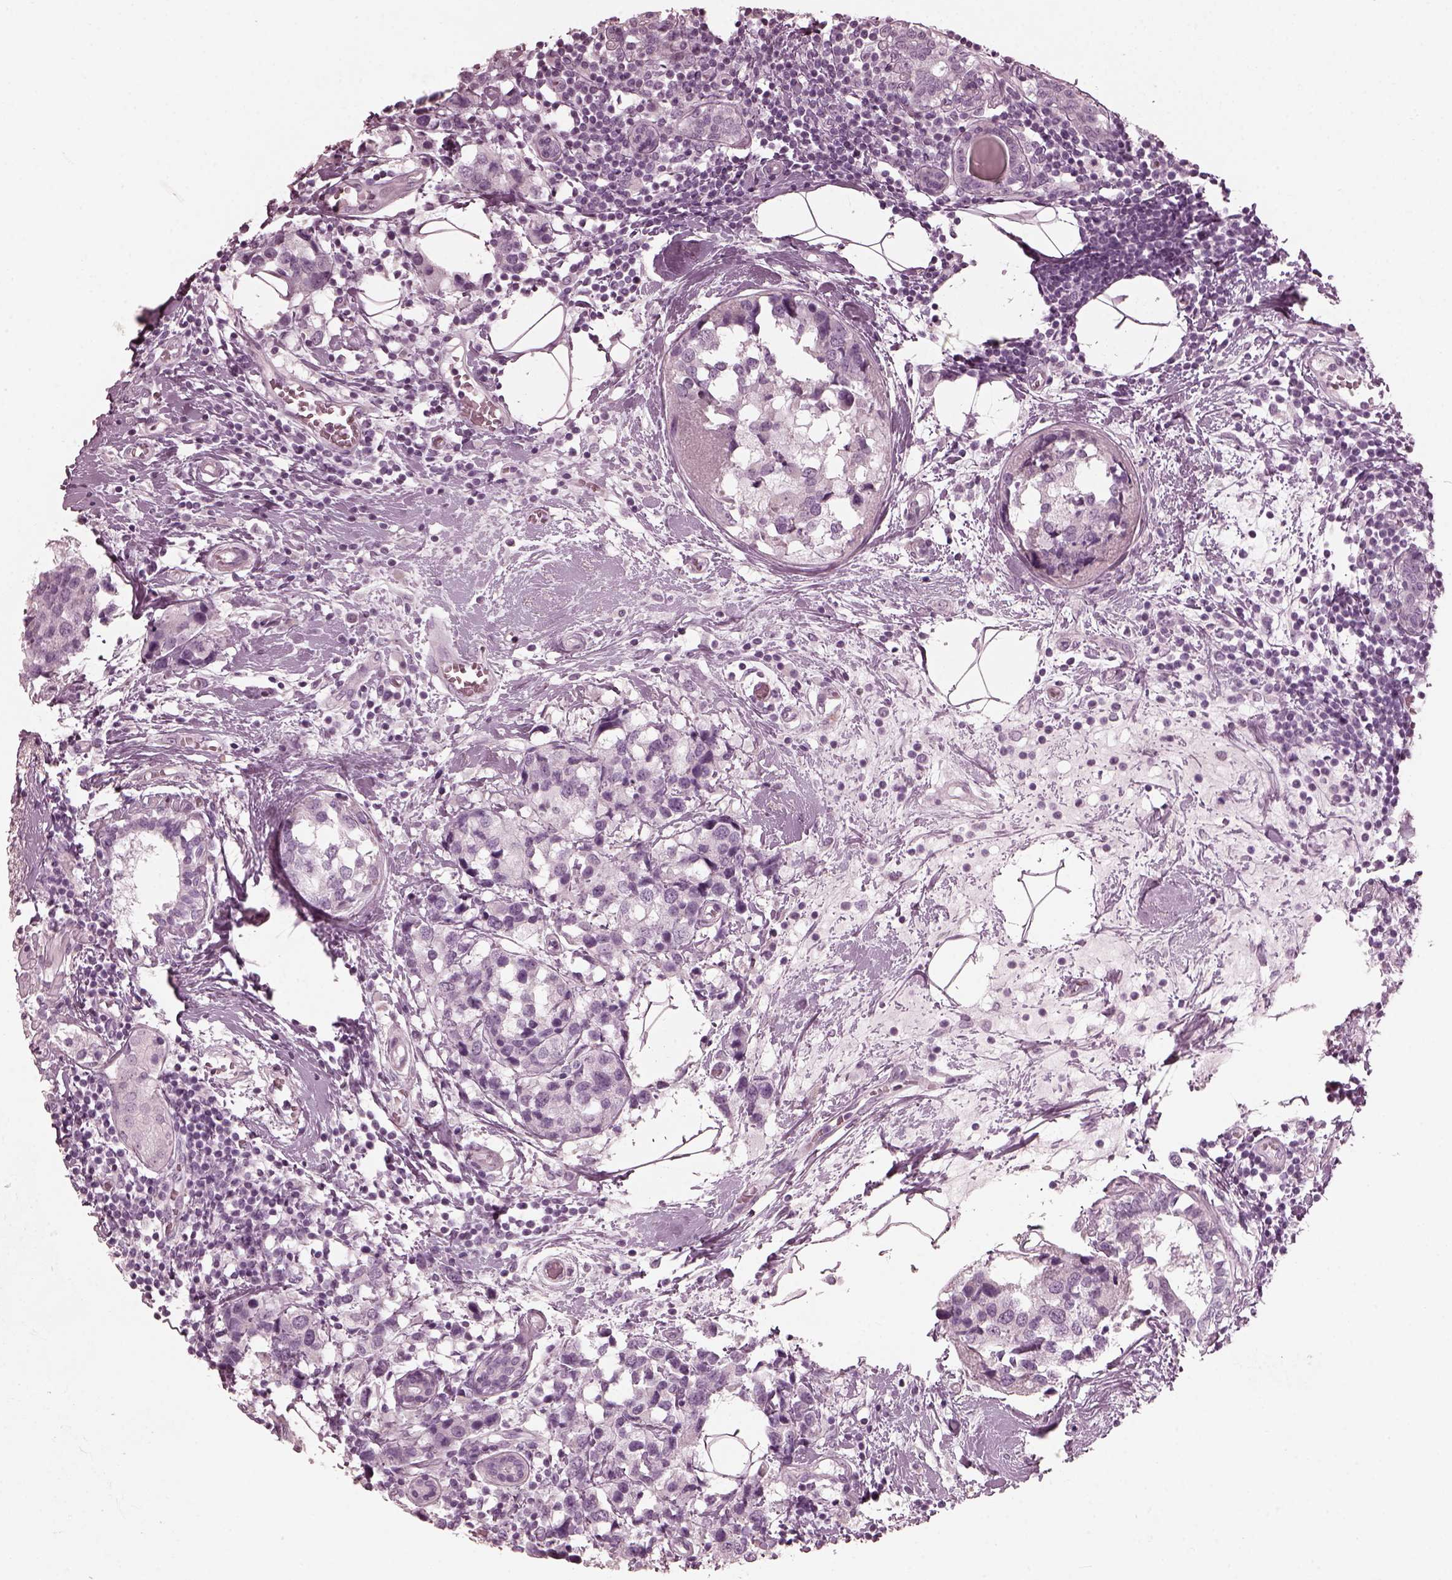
{"staining": {"intensity": "negative", "quantity": "none", "location": "none"}, "tissue": "breast cancer", "cell_type": "Tumor cells", "image_type": "cancer", "snomed": [{"axis": "morphology", "description": "Lobular carcinoma"}, {"axis": "topography", "description": "Breast"}], "caption": "Immunohistochemistry photomicrograph of lobular carcinoma (breast) stained for a protein (brown), which displays no expression in tumor cells.", "gene": "SAXO2", "patient": {"sex": "female", "age": 59}}